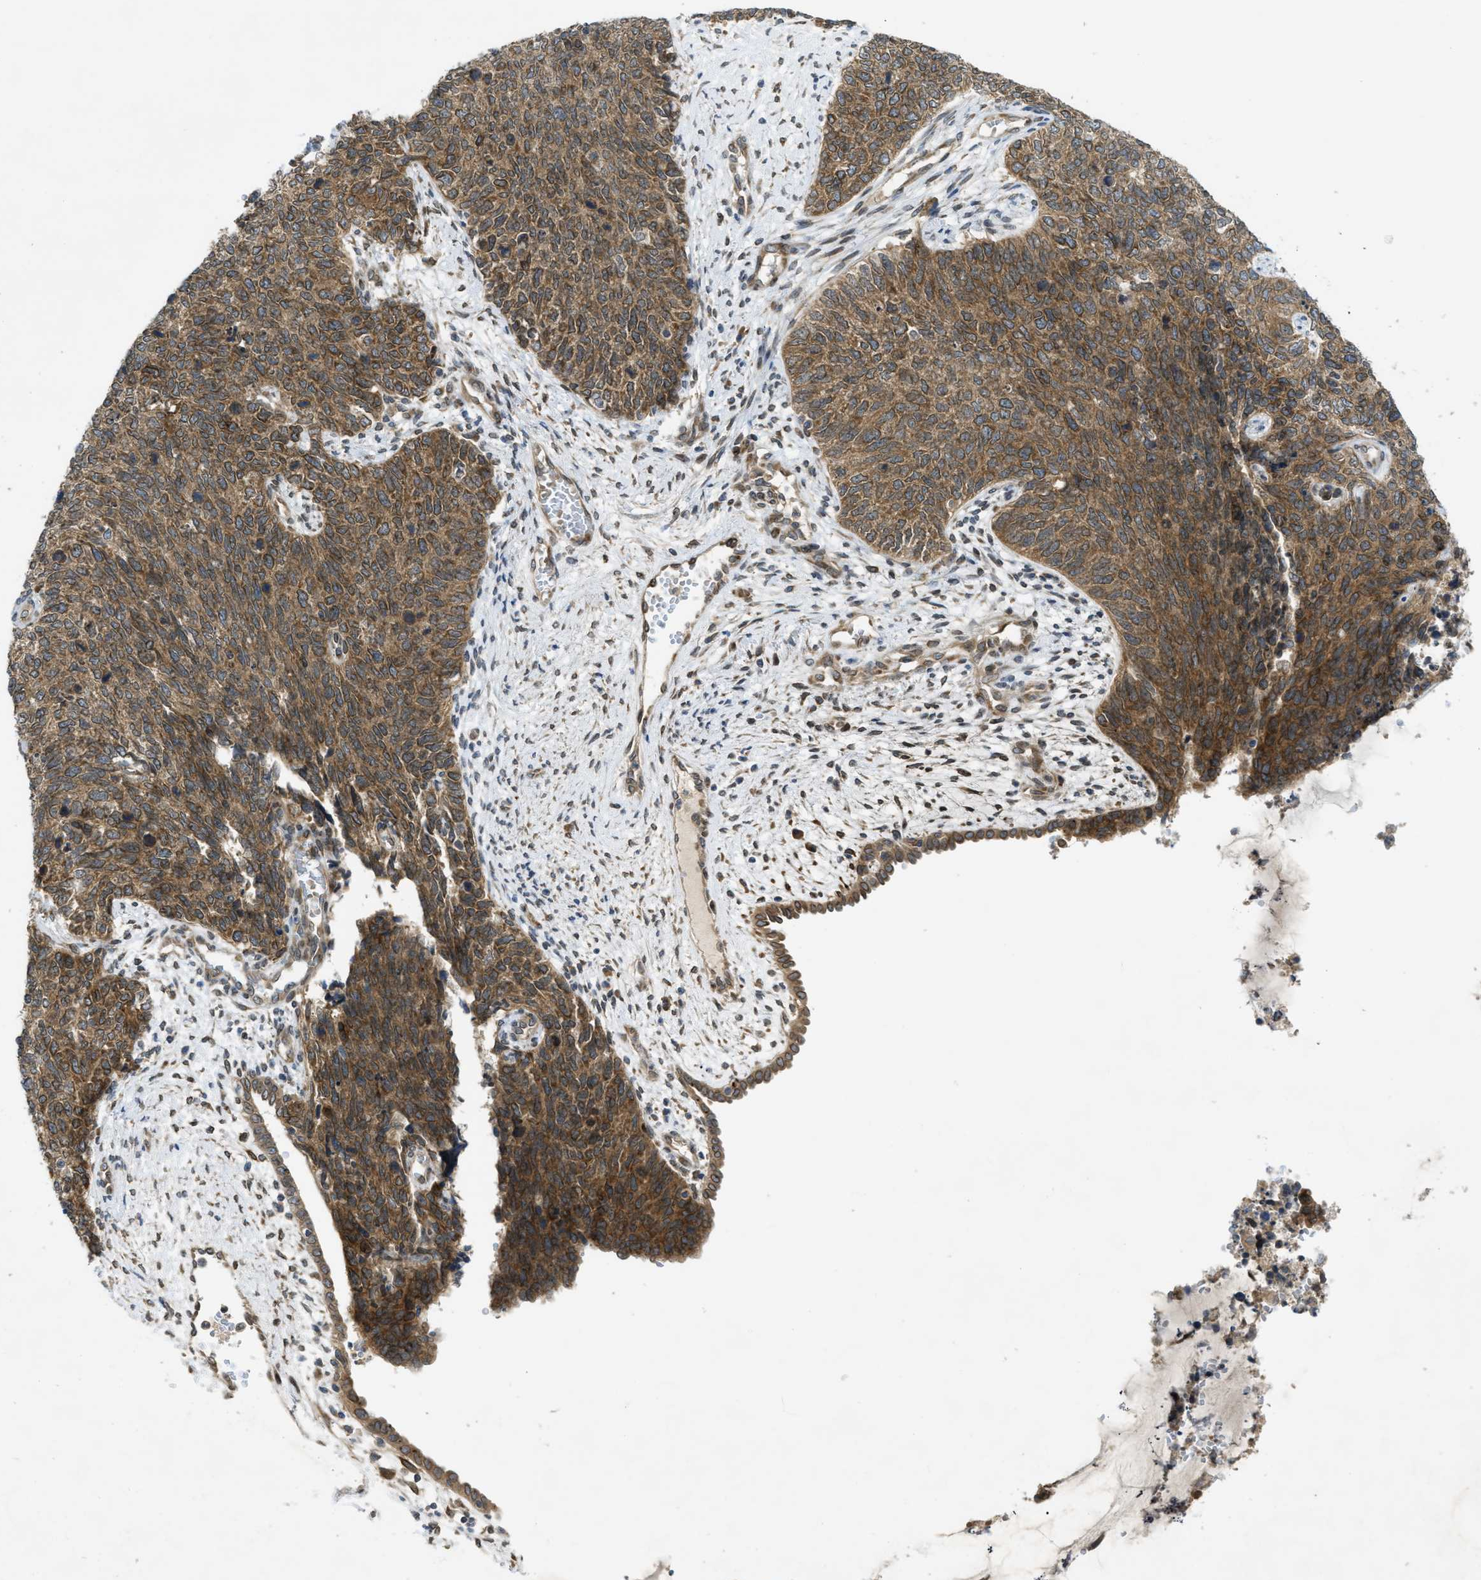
{"staining": {"intensity": "moderate", "quantity": ">75%", "location": "cytoplasmic/membranous"}, "tissue": "cervical cancer", "cell_type": "Tumor cells", "image_type": "cancer", "snomed": [{"axis": "morphology", "description": "Squamous cell carcinoma, NOS"}, {"axis": "topography", "description": "Cervix"}], "caption": "Protein staining of cervical squamous cell carcinoma tissue demonstrates moderate cytoplasmic/membranous staining in about >75% of tumor cells.", "gene": "EIF2AK3", "patient": {"sex": "female", "age": 63}}